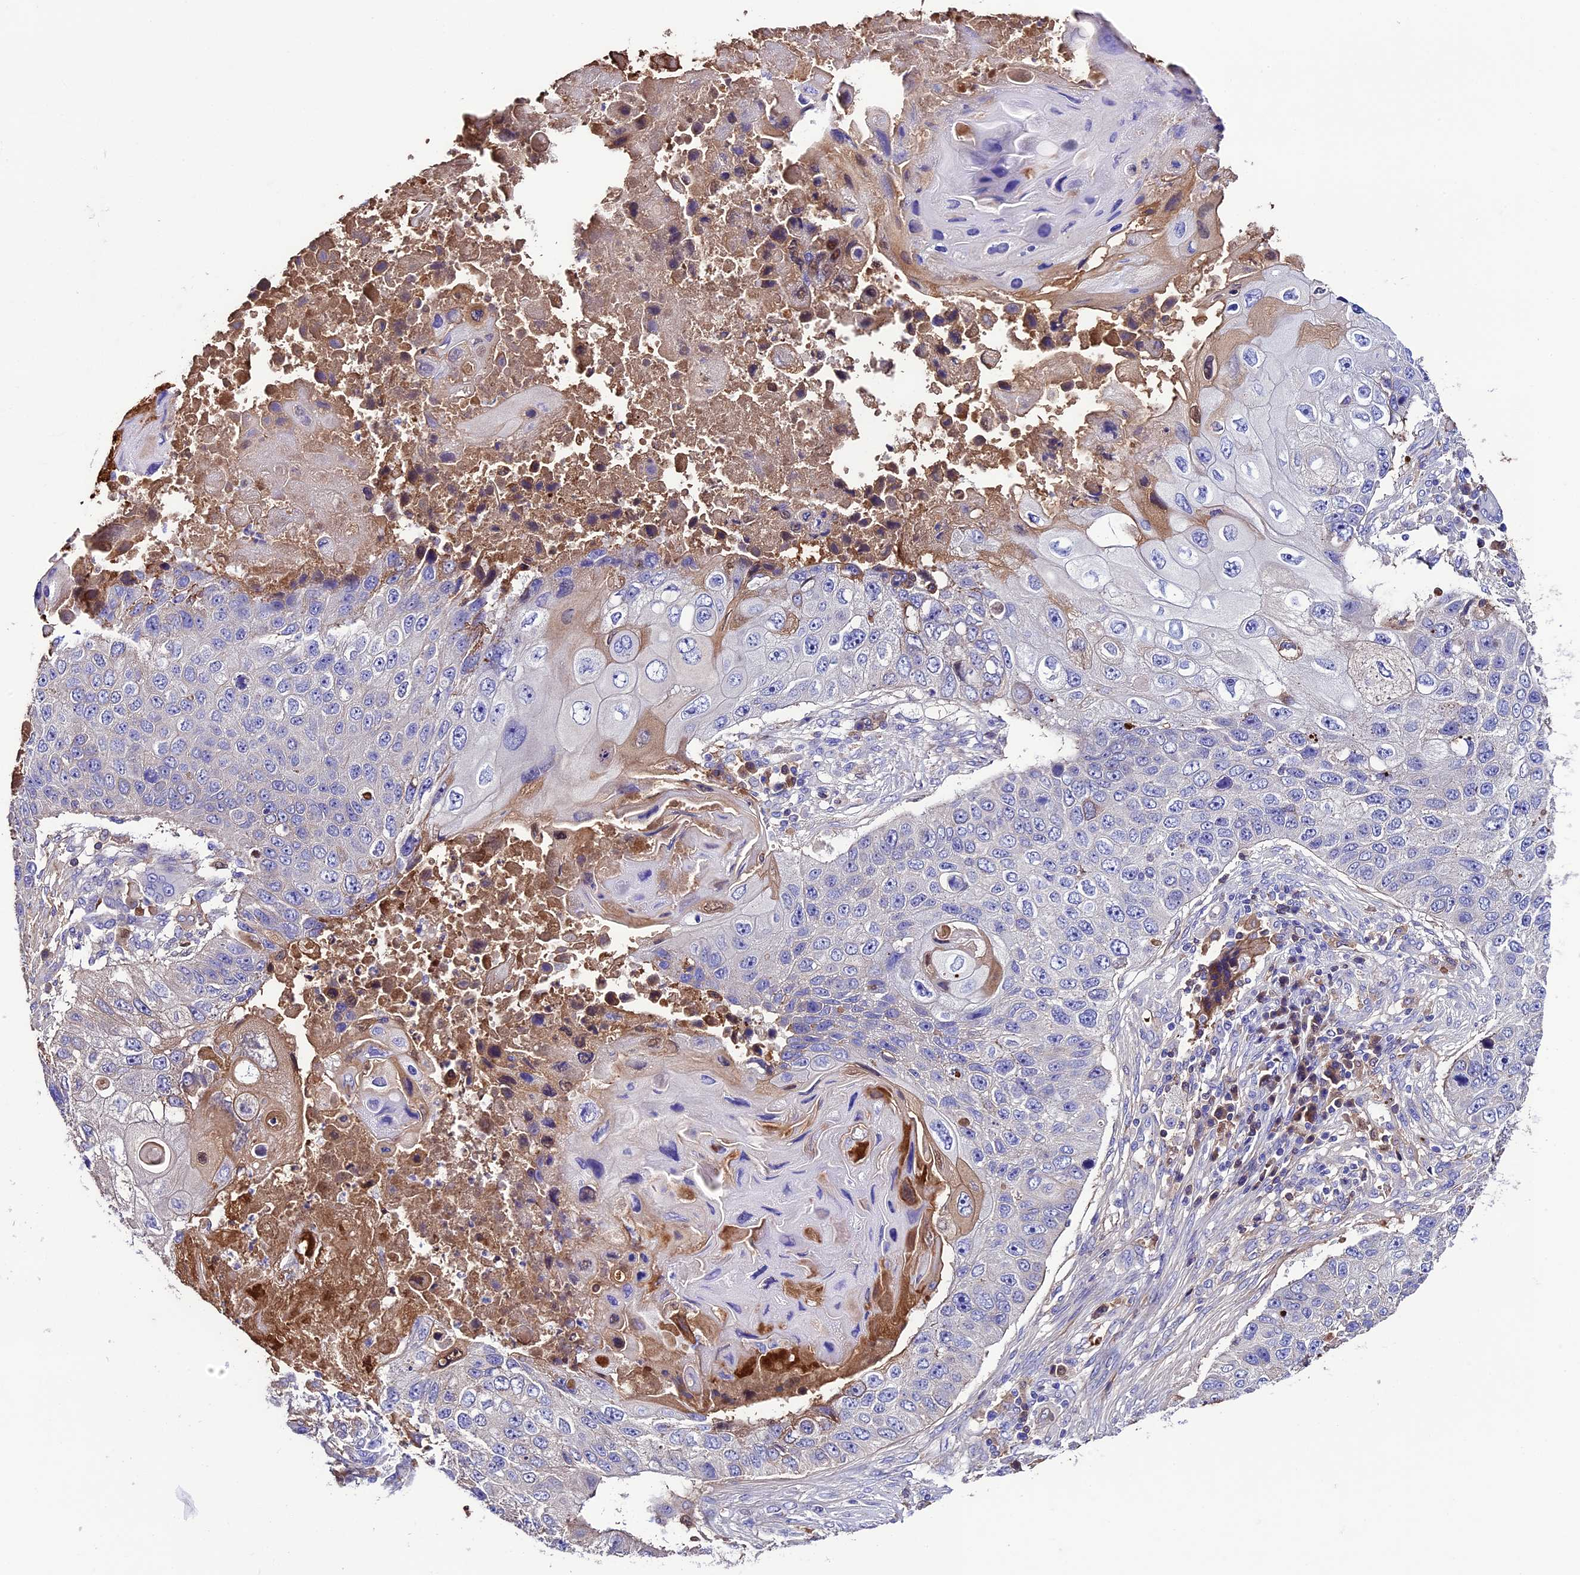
{"staining": {"intensity": "negative", "quantity": "none", "location": "none"}, "tissue": "lung cancer", "cell_type": "Tumor cells", "image_type": "cancer", "snomed": [{"axis": "morphology", "description": "Squamous cell carcinoma, NOS"}, {"axis": "topography", "description": "Lung"}], "caption": "Human lung squamous cell carcinoma stained for a protein using IHC exhibits no expression in tumor cells.", "gene": "TCP11L2", "patient": {"sex": "male", "age": 61}}